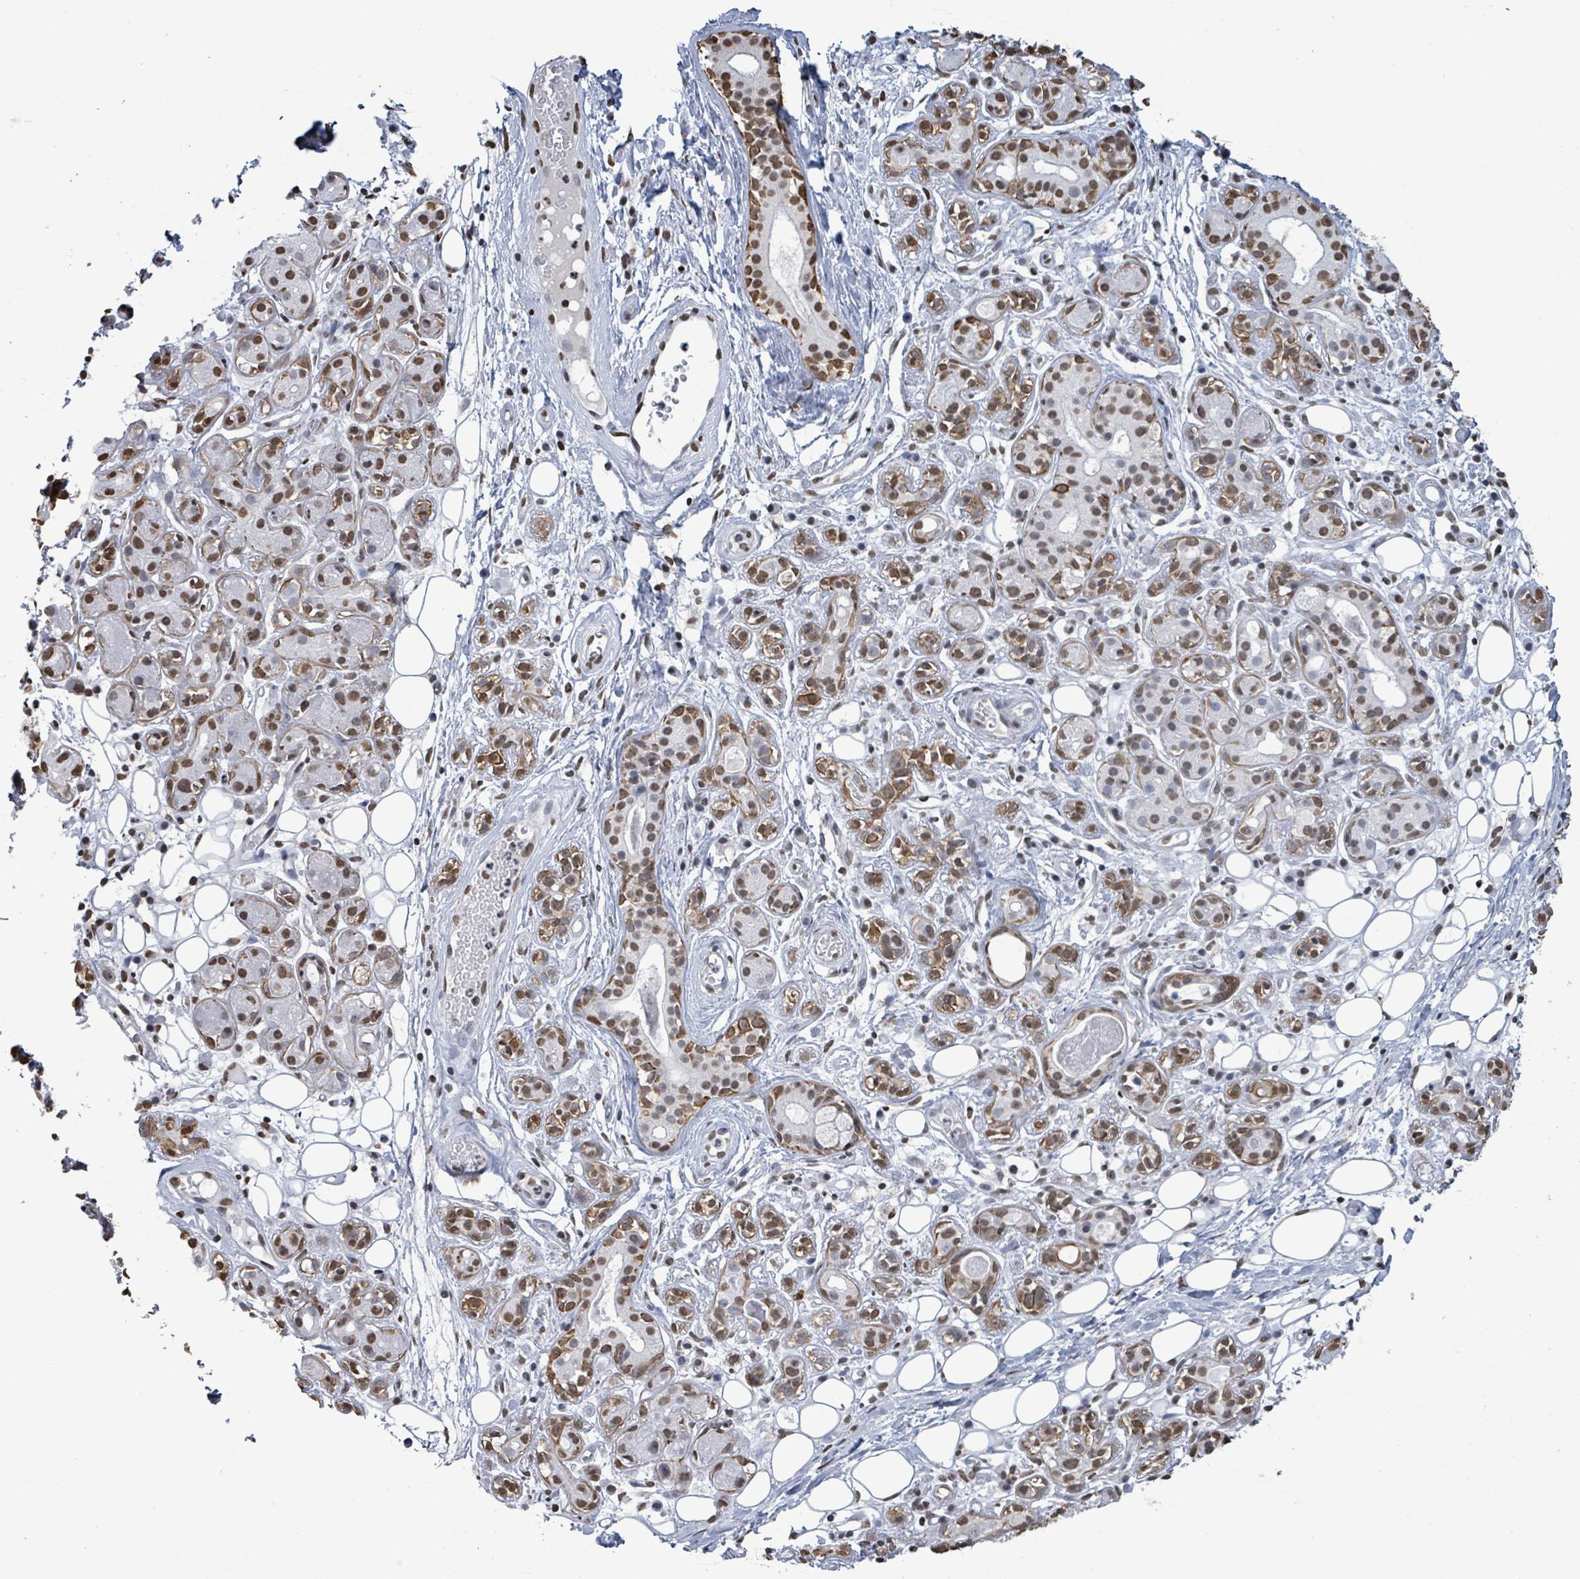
{"staining": {"intensity": "moderate", "quantity": ">75%", "location": "cytoplasmic/membranous,nuclear"}, "tissue": "salivary gland", "cell_type": "Glandular cells", "image_type": "normal", "snomed": [{"axis": "morphology", "description": "Normal tissue, NOS"}, {"axis": "topography", "description": "Salivary gland"}], "caption": "Immunohistochemistry (DAB) staining of unremarkable salivary gland shows moderate cytoplasmic/membranous,nuclear protein staining in approximately >75% of glandular cells.", "gene": "SAMD14", "patient": {"sex": "male", "age": 54}}